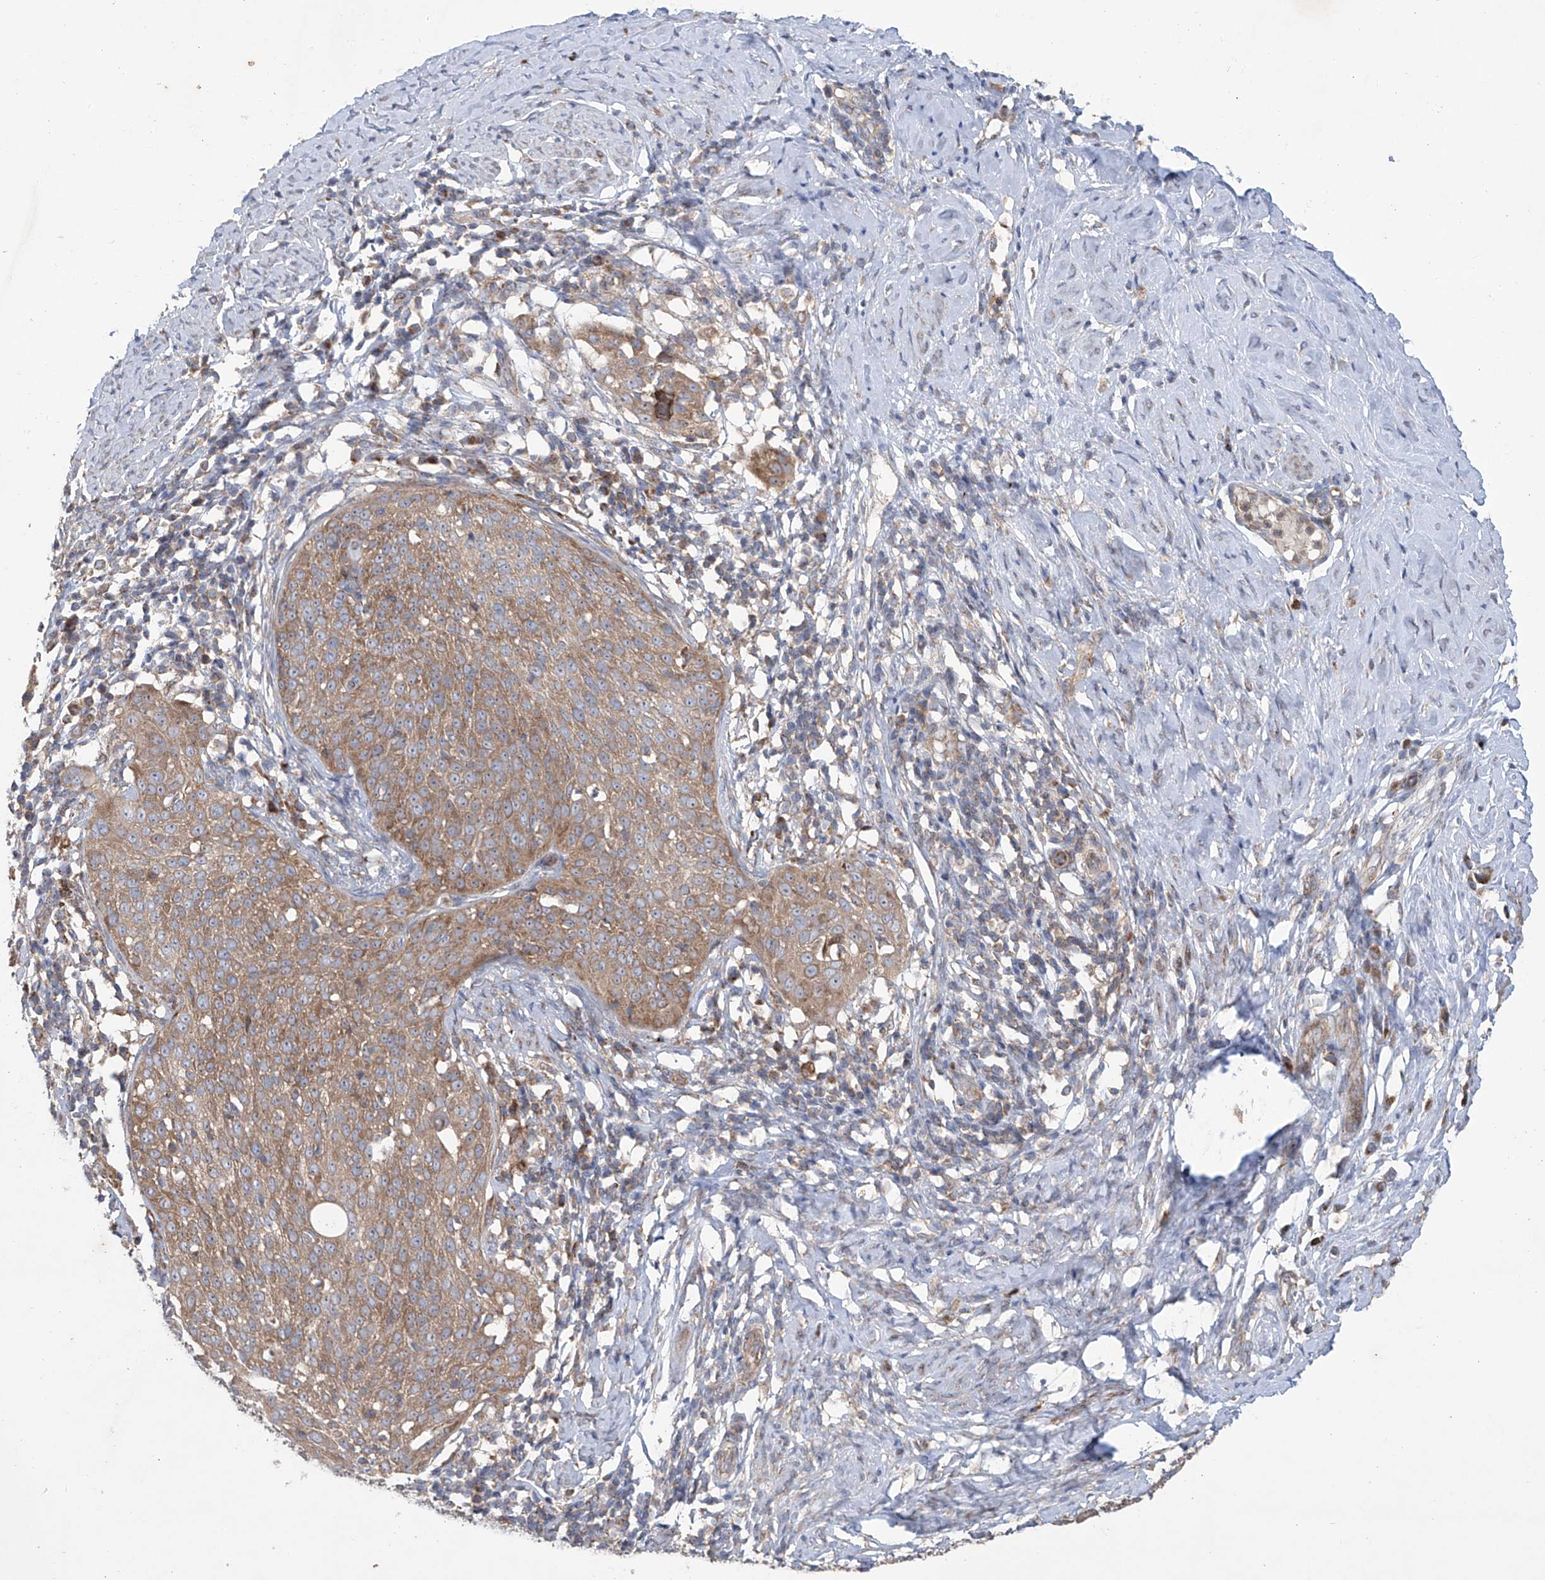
{"staining": {"intensity": "moderate", "quantity": ">75%", "location": "cytoplasmic/membranous"}, "tissue": "cervical cancer", "cell_type": "Tumor cells", "image_type": "cancer", "snomed": [{"axis": "morphology", "description": "Squamous cell carcinoma, NOS"}, {"axis": "topography", "description": "Cervix"}], "caption": "Cervical cancer stained with a brown dye reveals moderate cytoplasmic/membranous positive staining in about >75% of tumor cells.", "gene": "KLC4", "patient": {"sex": "female", "age": 51}}